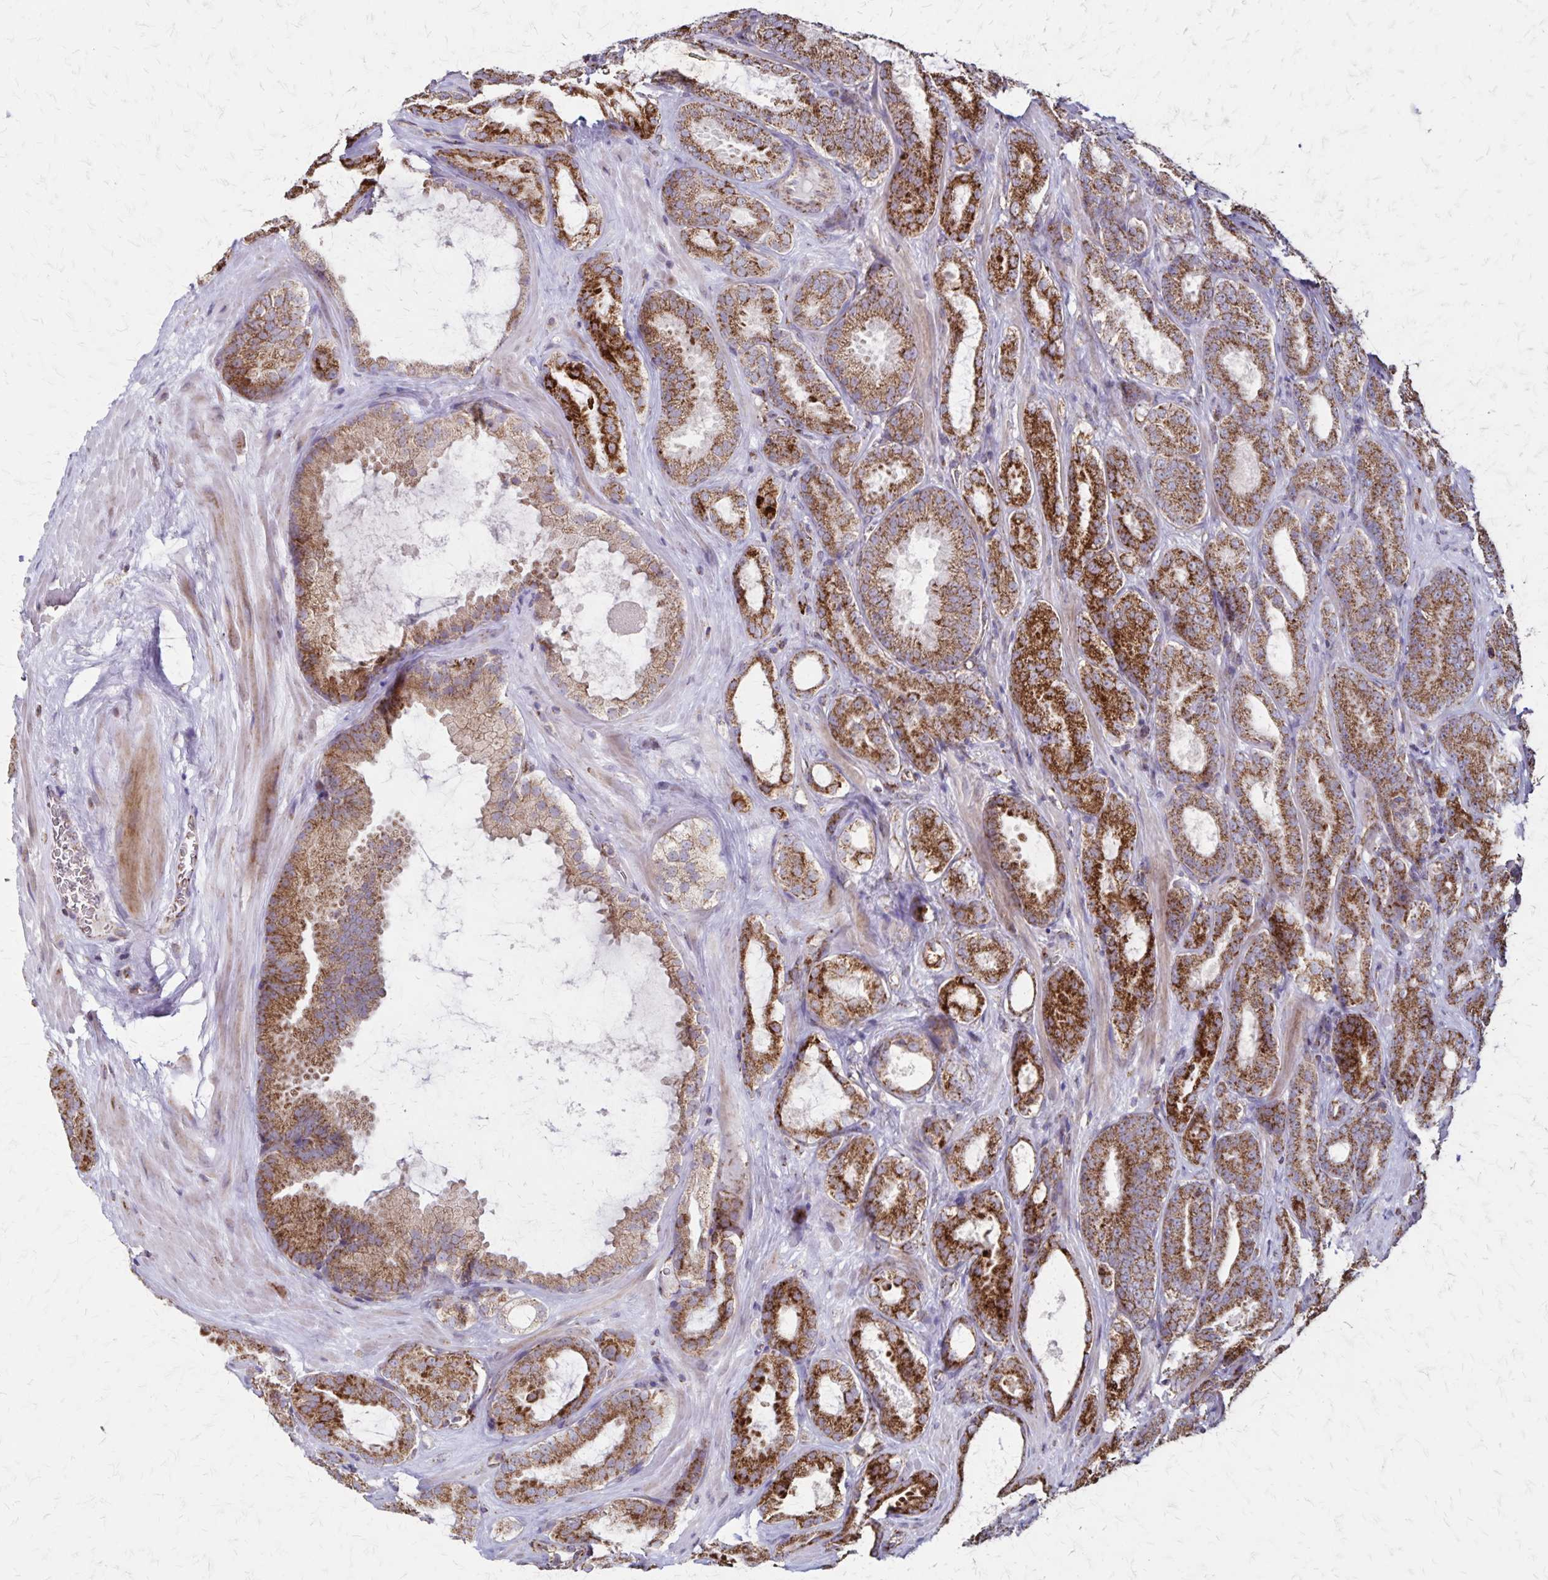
{"staining": {"intensity": "moderate", "quantity": ">75%", "location": "cytoplasmic/membranous"}, "tissue": "prostate cancer", "cell_type": "Tumor cells", "image_type": "cancer", "snomed": [{"axis": "morphology", "description": "Adenocarcinoma, High grade"}, {"axis": "topography", "description": "Prostate"}], "caption": "Moderate cytoplasmic/membranous expression is present in about >75% of tumor cells in prostate cancer.", "gene": "NFS1", "patient": {"sex": "male", "age": 64}}